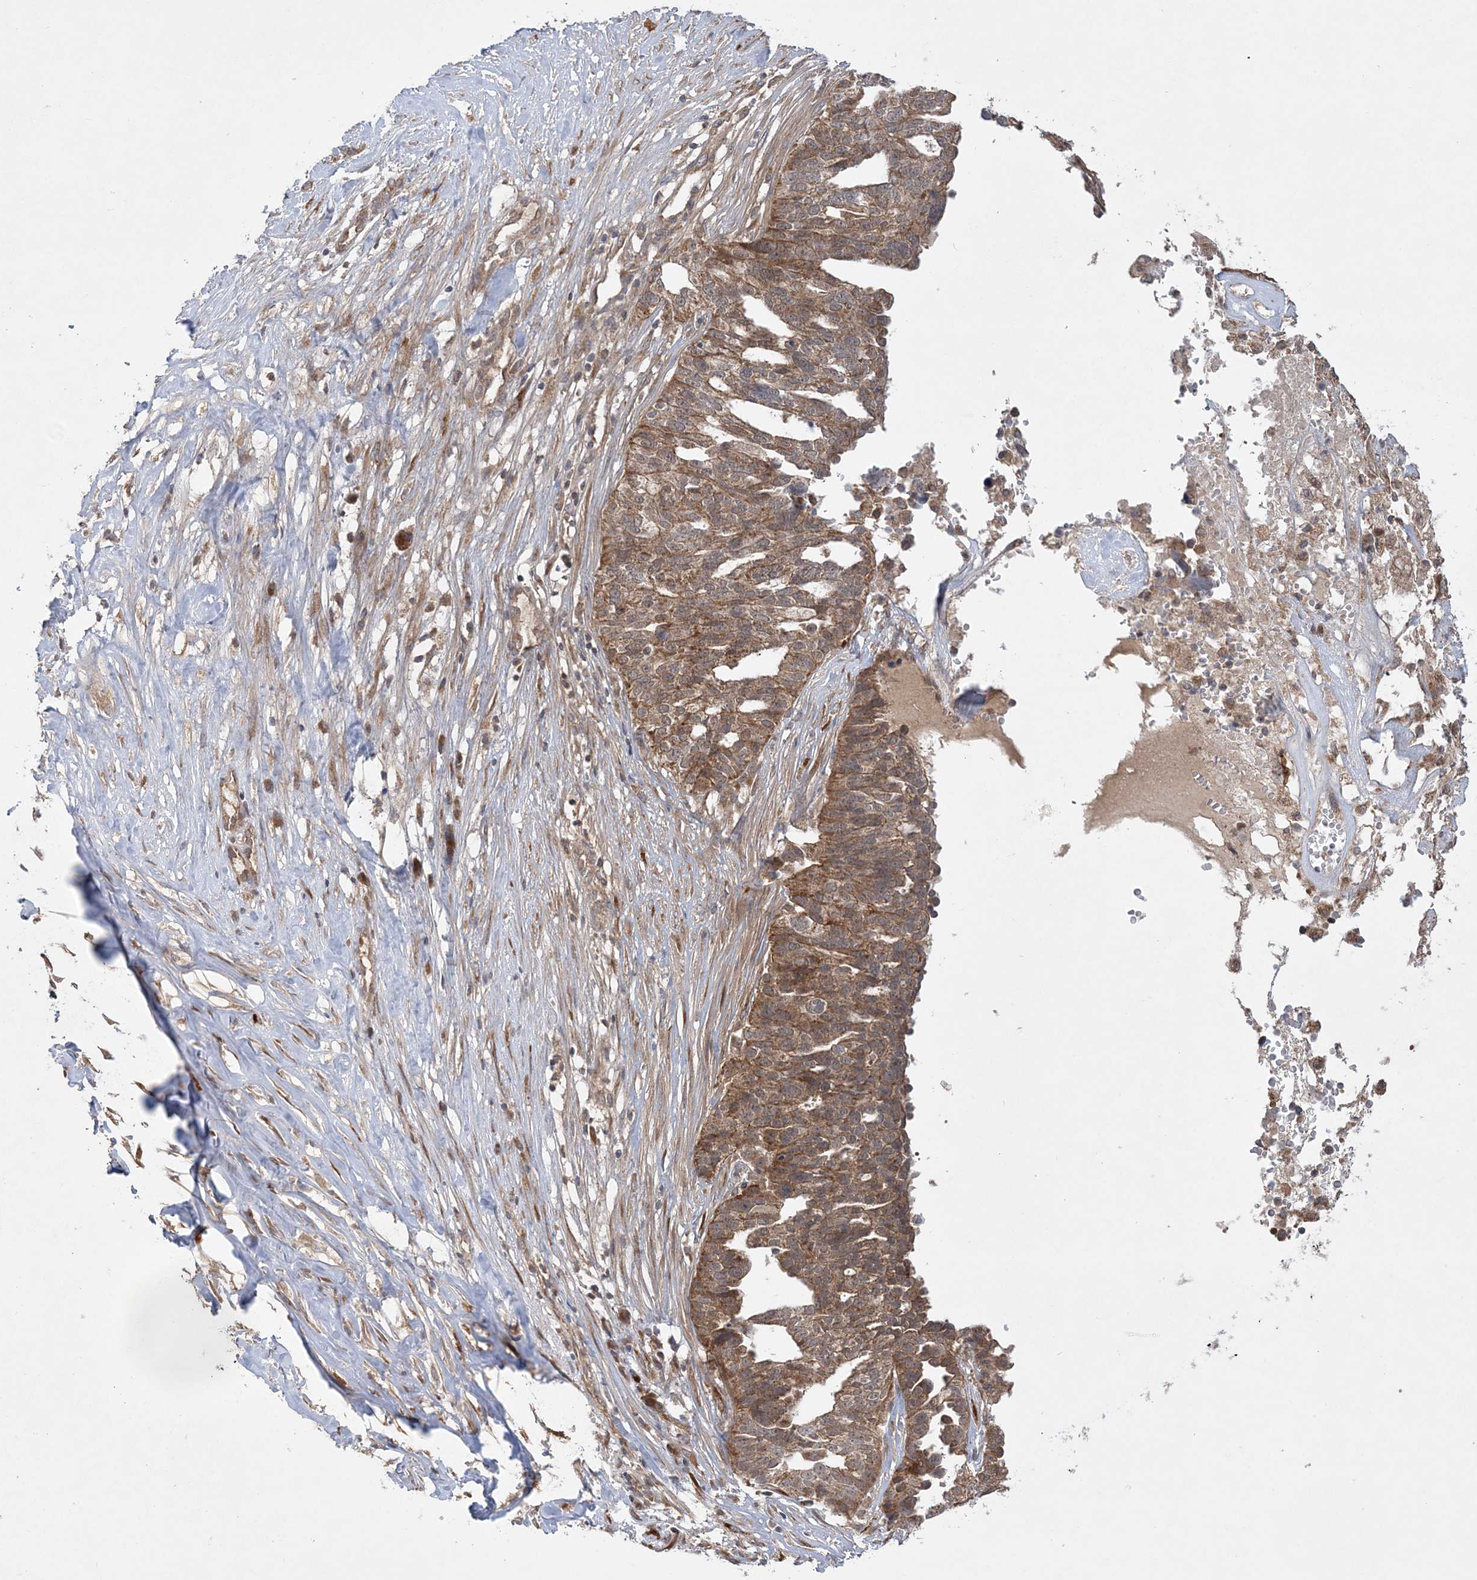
{"staining": {"intensity": "moderate", "quantity": ">75%", "location": "cytoplasmic/membranous"}, "tissue": "ovarian cancer", "cell_type": "Tumor cells", "image_type": "cancer", "snomed": [{"axis": "morphology", "description": "Cystadenocarcinoma, serous, NOS"}, {"axis": "topography", "description": "Ovary"}], "caption": "DAB immunohistochemical staining of human ovarian cancer (serous cystadenocarcinoma) displays moderate cytoplasmic/membranous protein positivity in approximately >75% of tumor cells.", "gene": "MMADHC", "patient": {"sex": "female", "age": 59}}